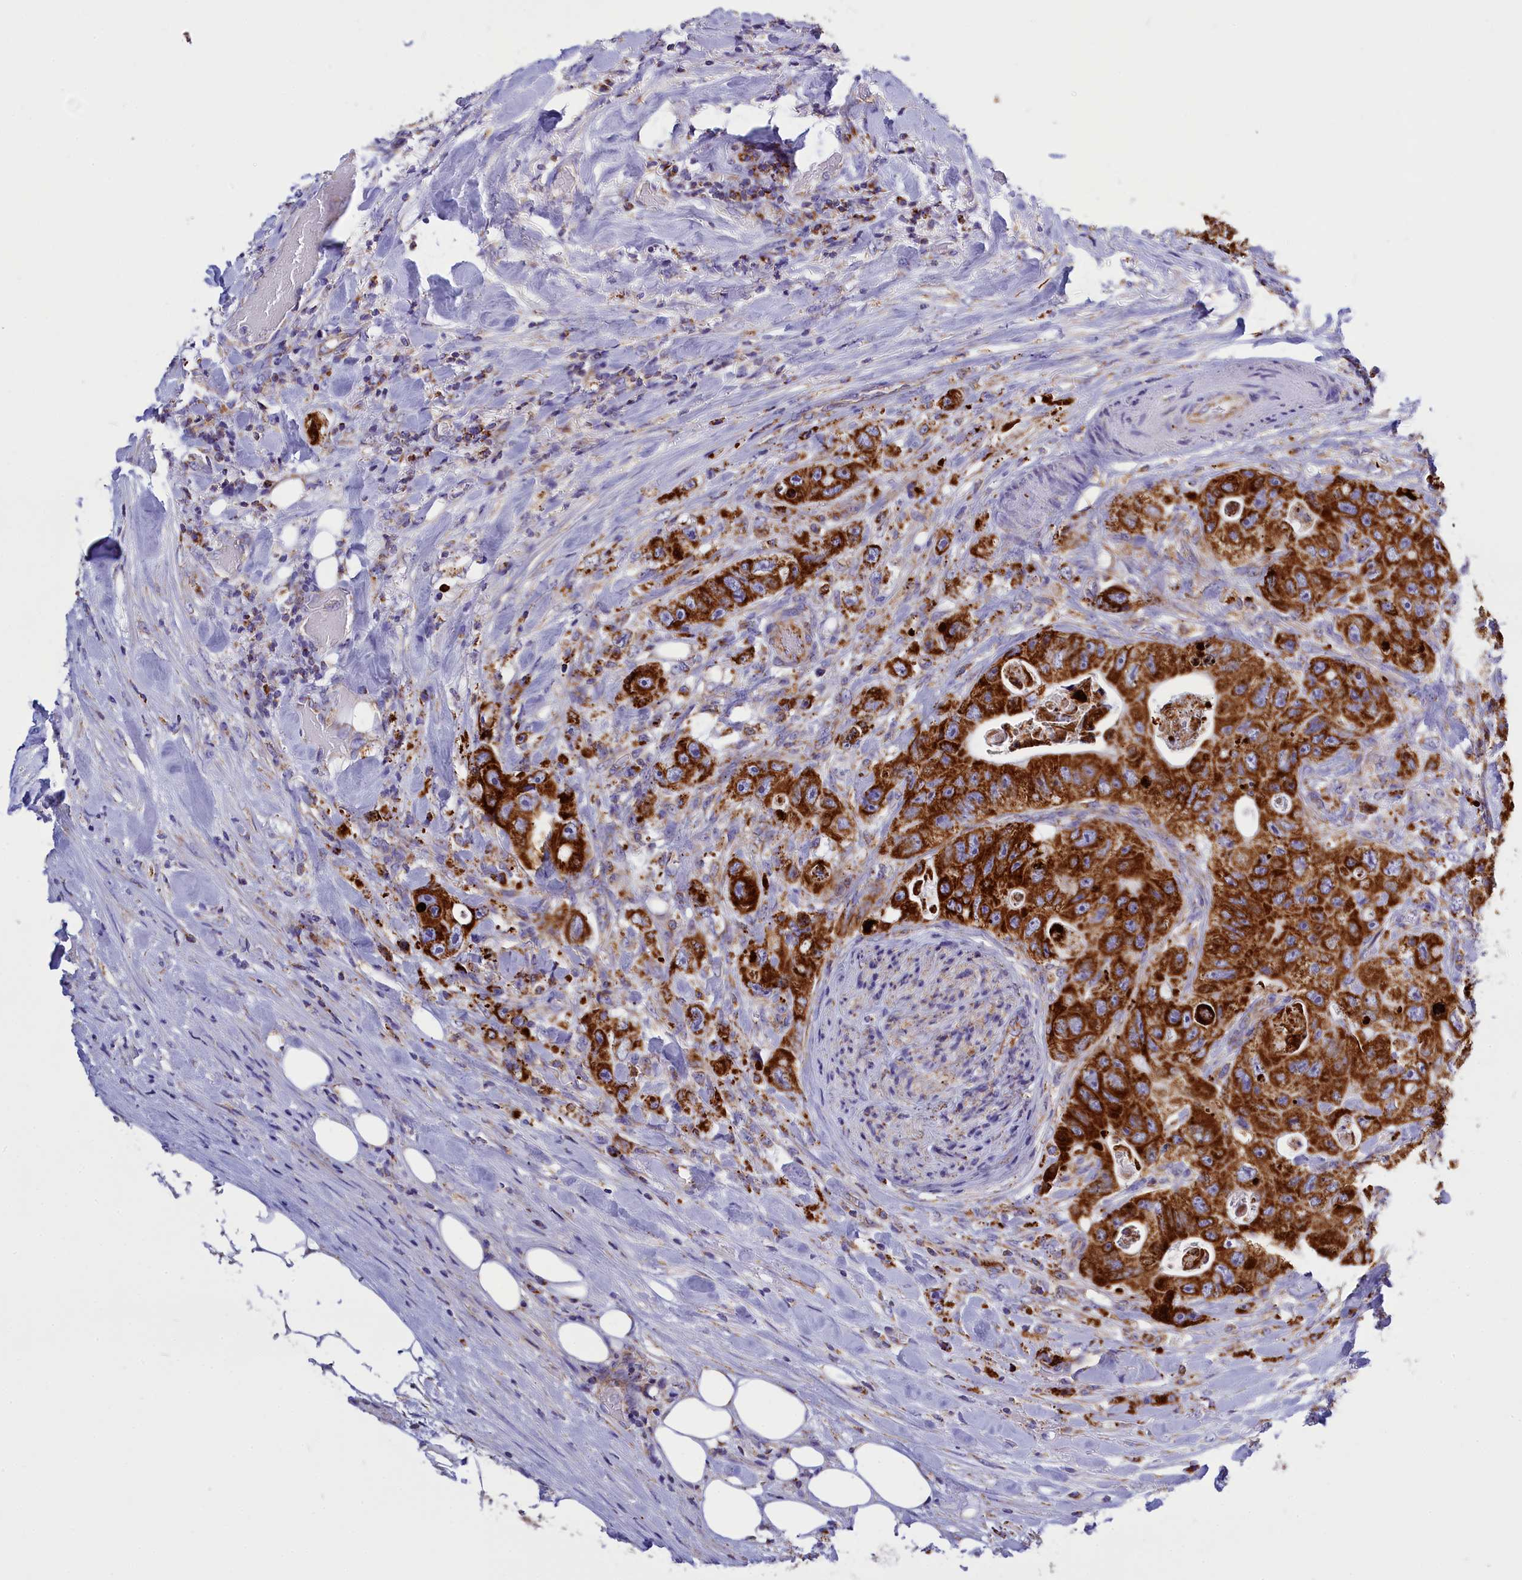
{"staining": {"intensity": "strong", "quantity": ">75%", "location": "cytoplasmic/membranous"}, "tissue": "colorectal cancer", "cell_type": "Tumor cells", "image_type": "cancer", "snomed": [{"axis": "morphology", "description": "Adenocarcinoma, NOS"}, {"axis": "topography", "description": "Colon"}], "caption": "Immunohistochemical staining of adenocarcinoma (colorectal) demonstrates high levels of strong cytoplasmic/membranous protein staining in approximately >75% of tumor cells. (IHC, brightfield microscopy, high magnification).", "gene": "VDAC2", "patient": {"sex": "female", "age": 46}}